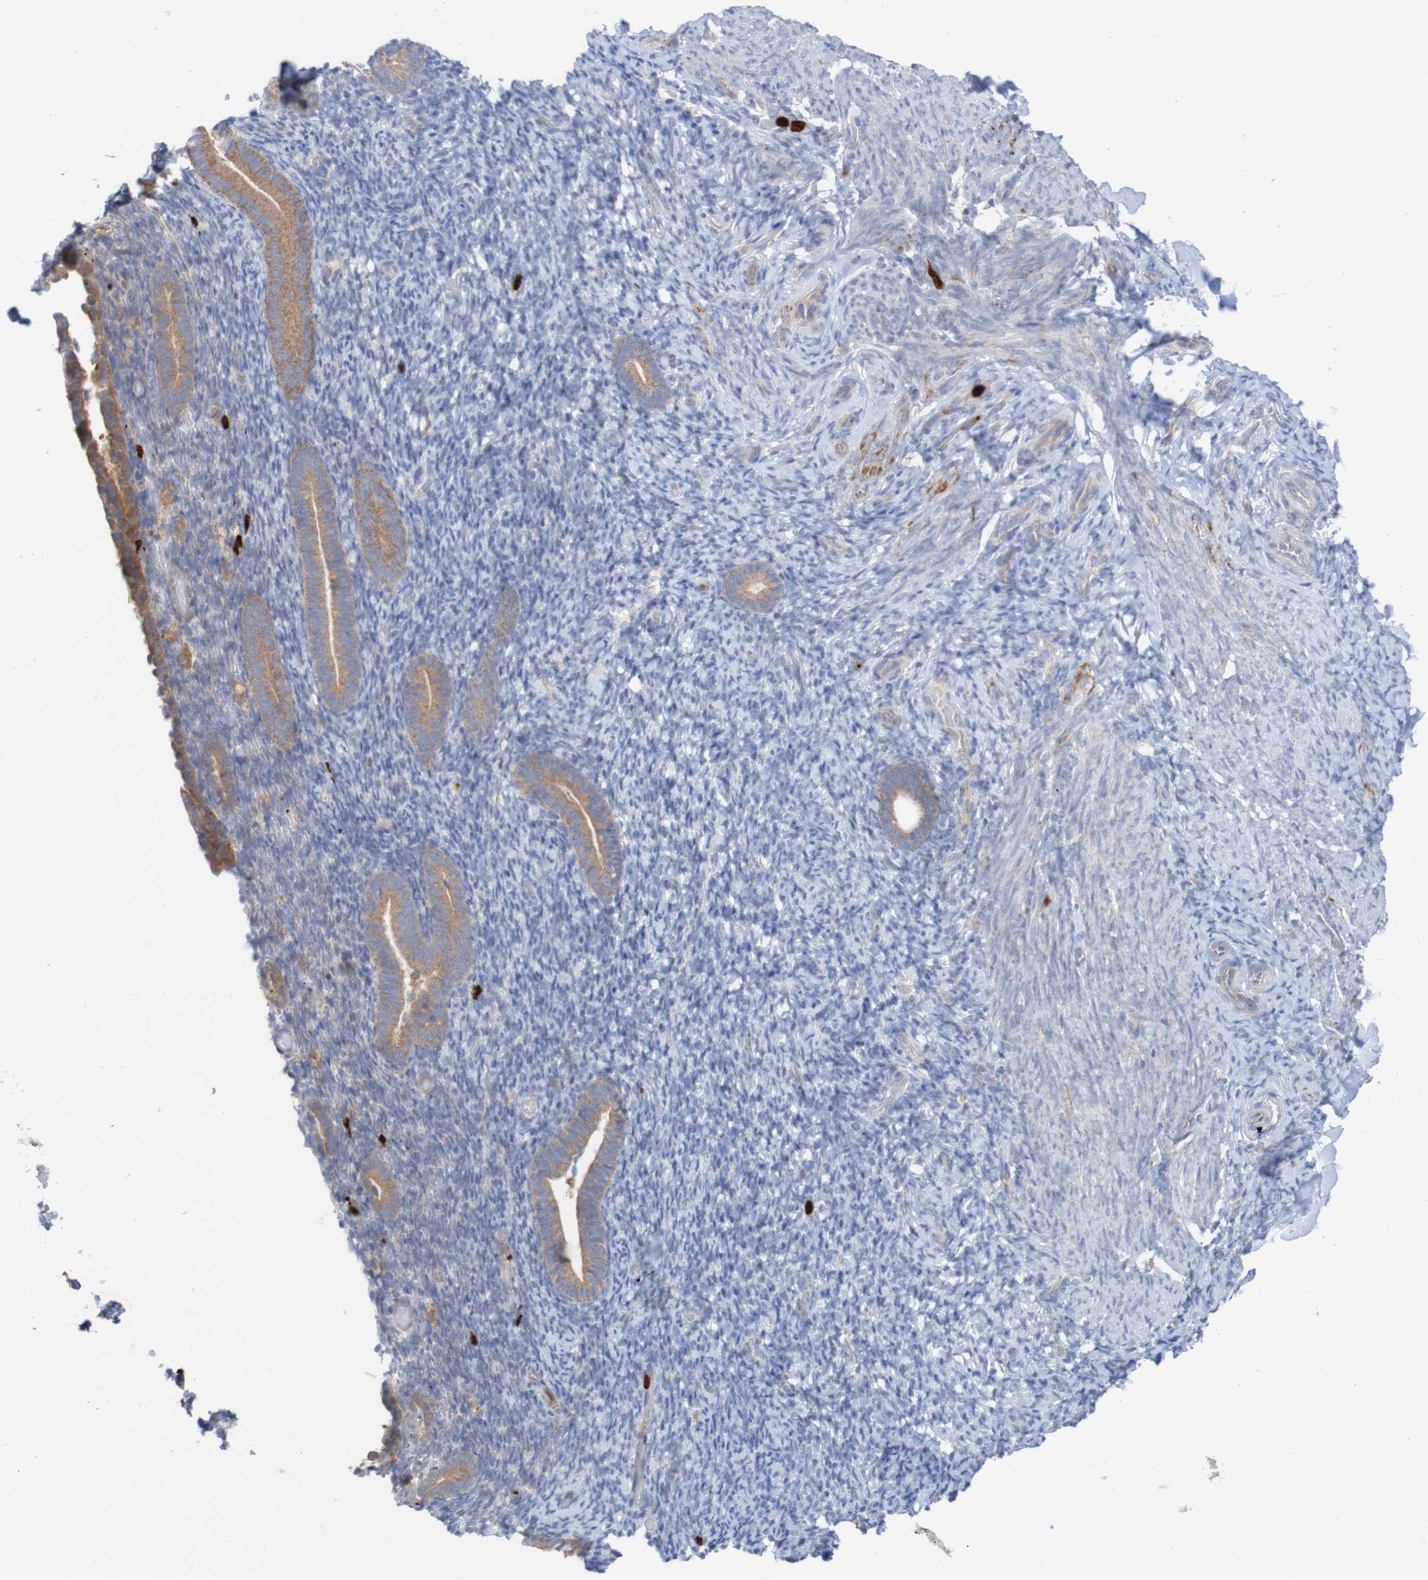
{"staining": {"intensity": "negative", "quantity": "none", "location": "none"}, "tissue": "endometrium", "cell_type": "Cells in endometrial stroma", "image_type": "normal", "snomed": [{"axis": "morphology", "description": "Normal tissue, NOS"}, {"axis": "topography", "description": "Endometrium"}], "caption": "This is an immunohistochemistry photomicrograph of normal human endometrium. There is no expression in cells in endometrial stroma.", "gene": "PARP4", "patient": {"sex": "female", "age": 51}}